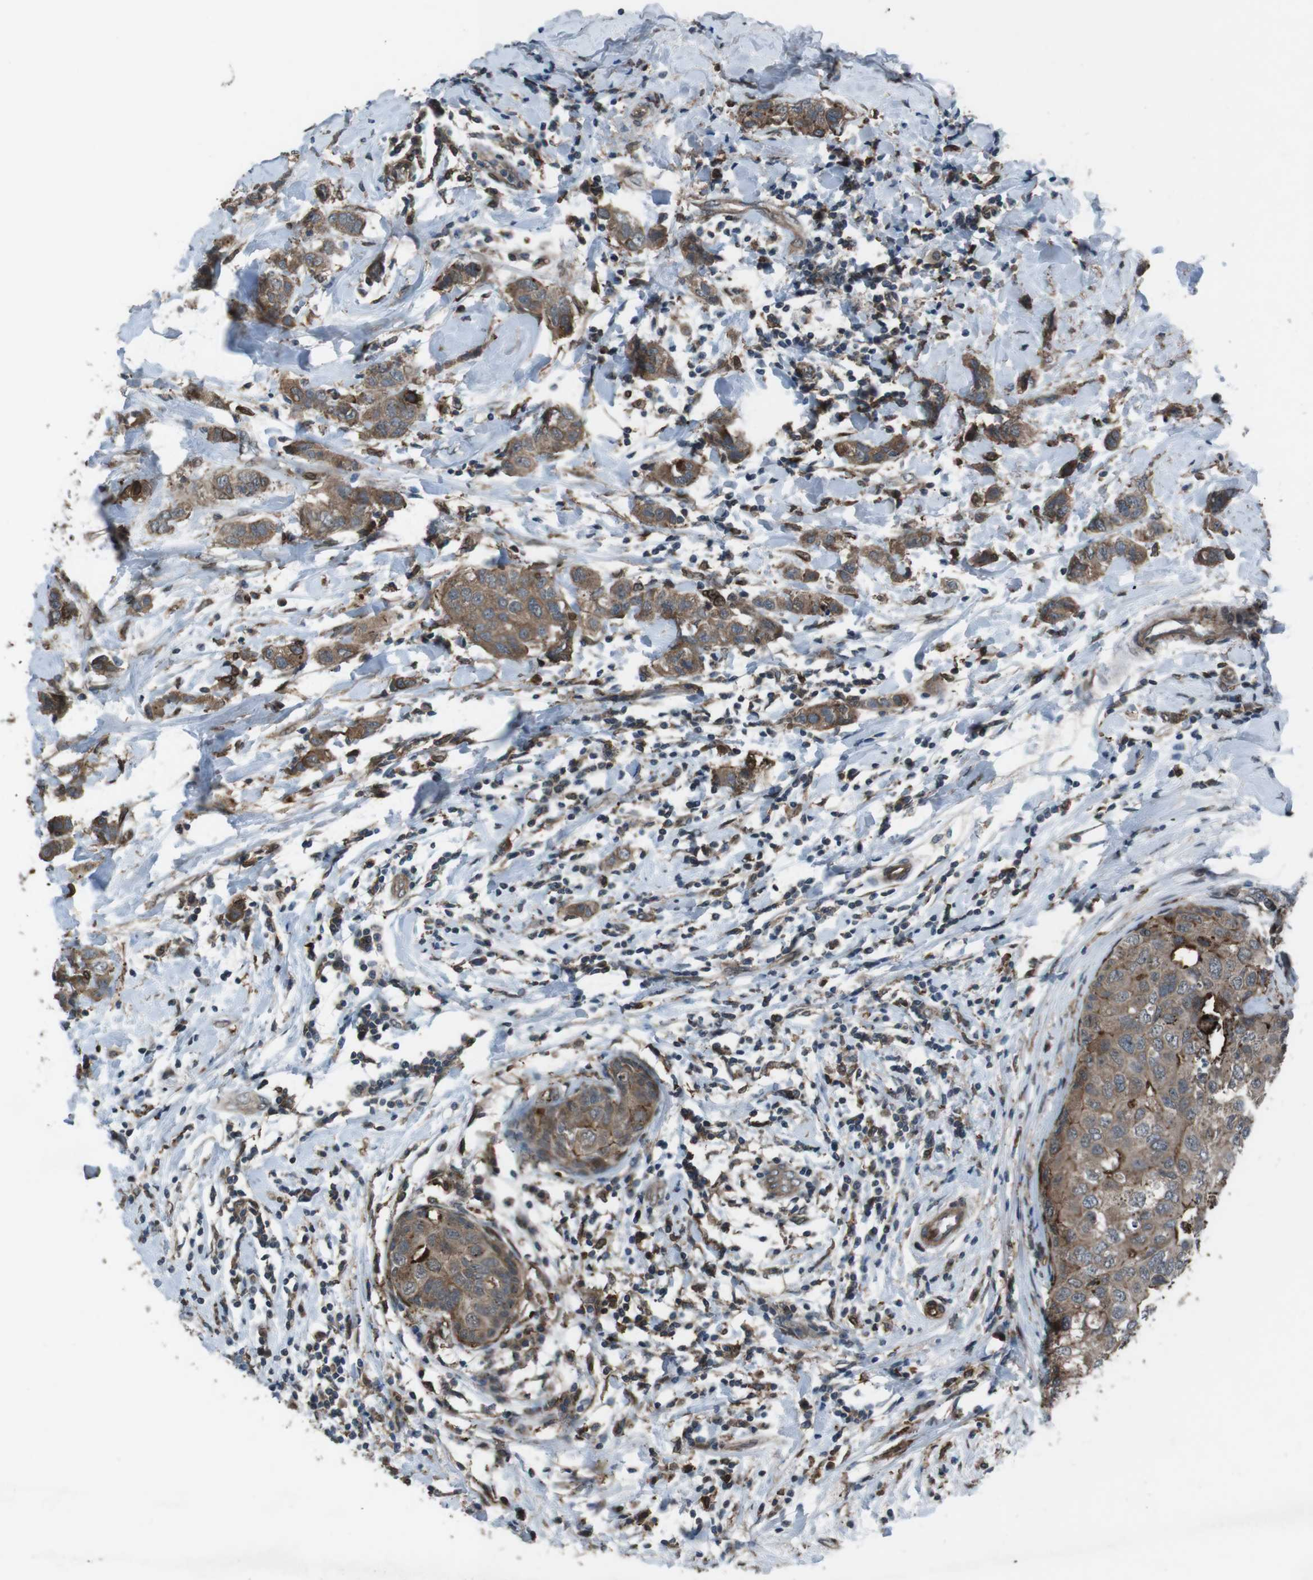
{"staining": {"intensity": "moderate", "quantity": ">75%", "location": "cytoplasmic/membranous"}, "tissue": "breast cancer", "cell_type": "Tumor cells", "image_type": "cancer", "snomed": [{"axis": "morphology", "description": "Duct carcinoma"}, {"axis": "topography", "description": "Breast"}], "caption": "Intraductal carcinoma (breast) tissue shows moderate cytoplasmic/membranous staining in about >75% of tumor cells, visualized by immunohistochemistry. The staining is performed using DAB (3,3'-diaminobenzidine) brown chromogen to label protein expression. The nuclei are counter-stained blue using hematoxylin.", "gene": "GDF10", "patient": {"sex": "female", "age": 50}}